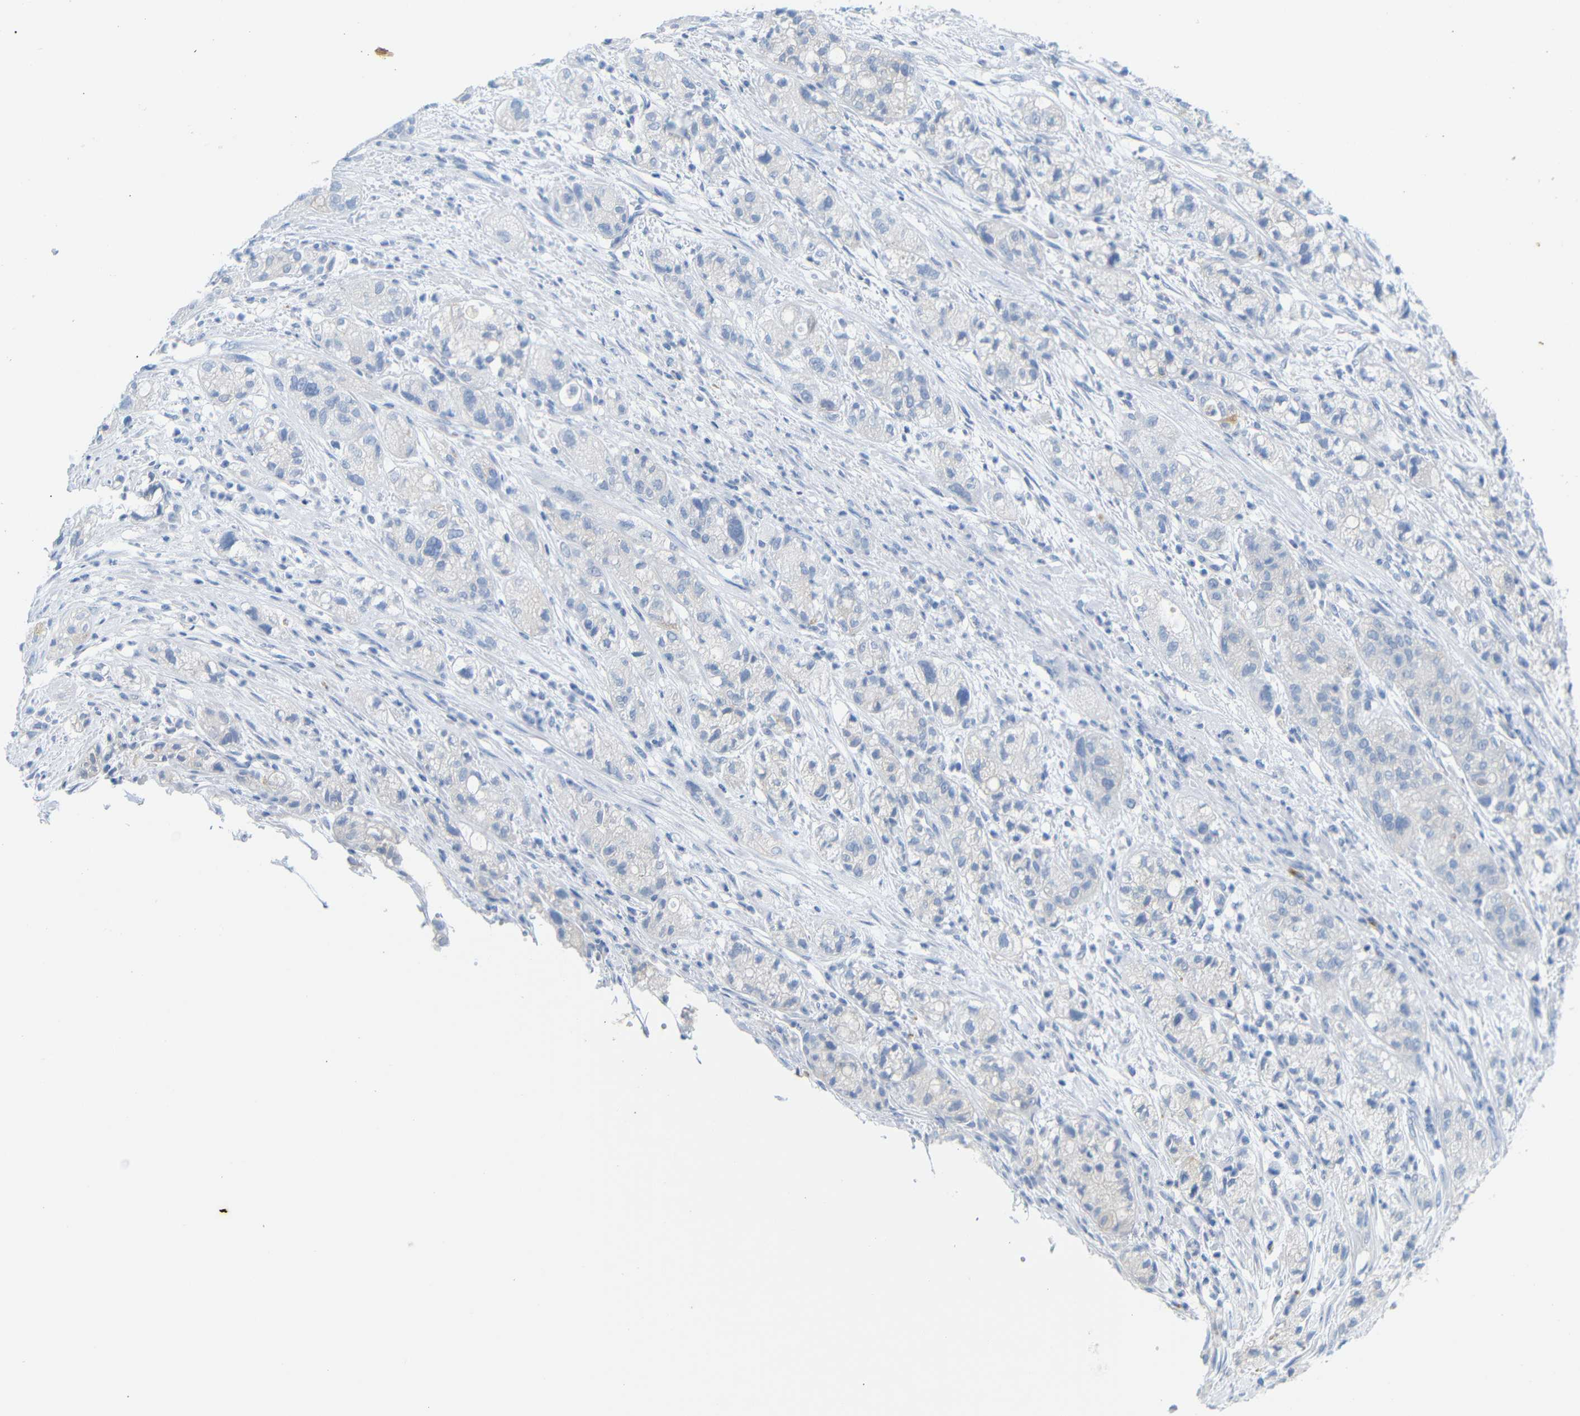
{"staining": {"intensity": "negative", "quantity": "none", "location": "none"}, "tissue": "pancreatic cancer", "cell_type": "Tumor cells", "image_type": "cancer", "snomed": [{"axis": "morphology", "description": "Adenocarcinoma, NOS"}, {"axis": "topography", "description": "Pancreas"}], "caption": "This micrograph is of pancreatic cancer (adenocarcinoma) stained with IHC to label a protein in brown with the nuclei are counter-stained blue. There is no positivity in tumor cells.", "gene": "FCRL1", "patient": {"sex": "female", "age": 78}}